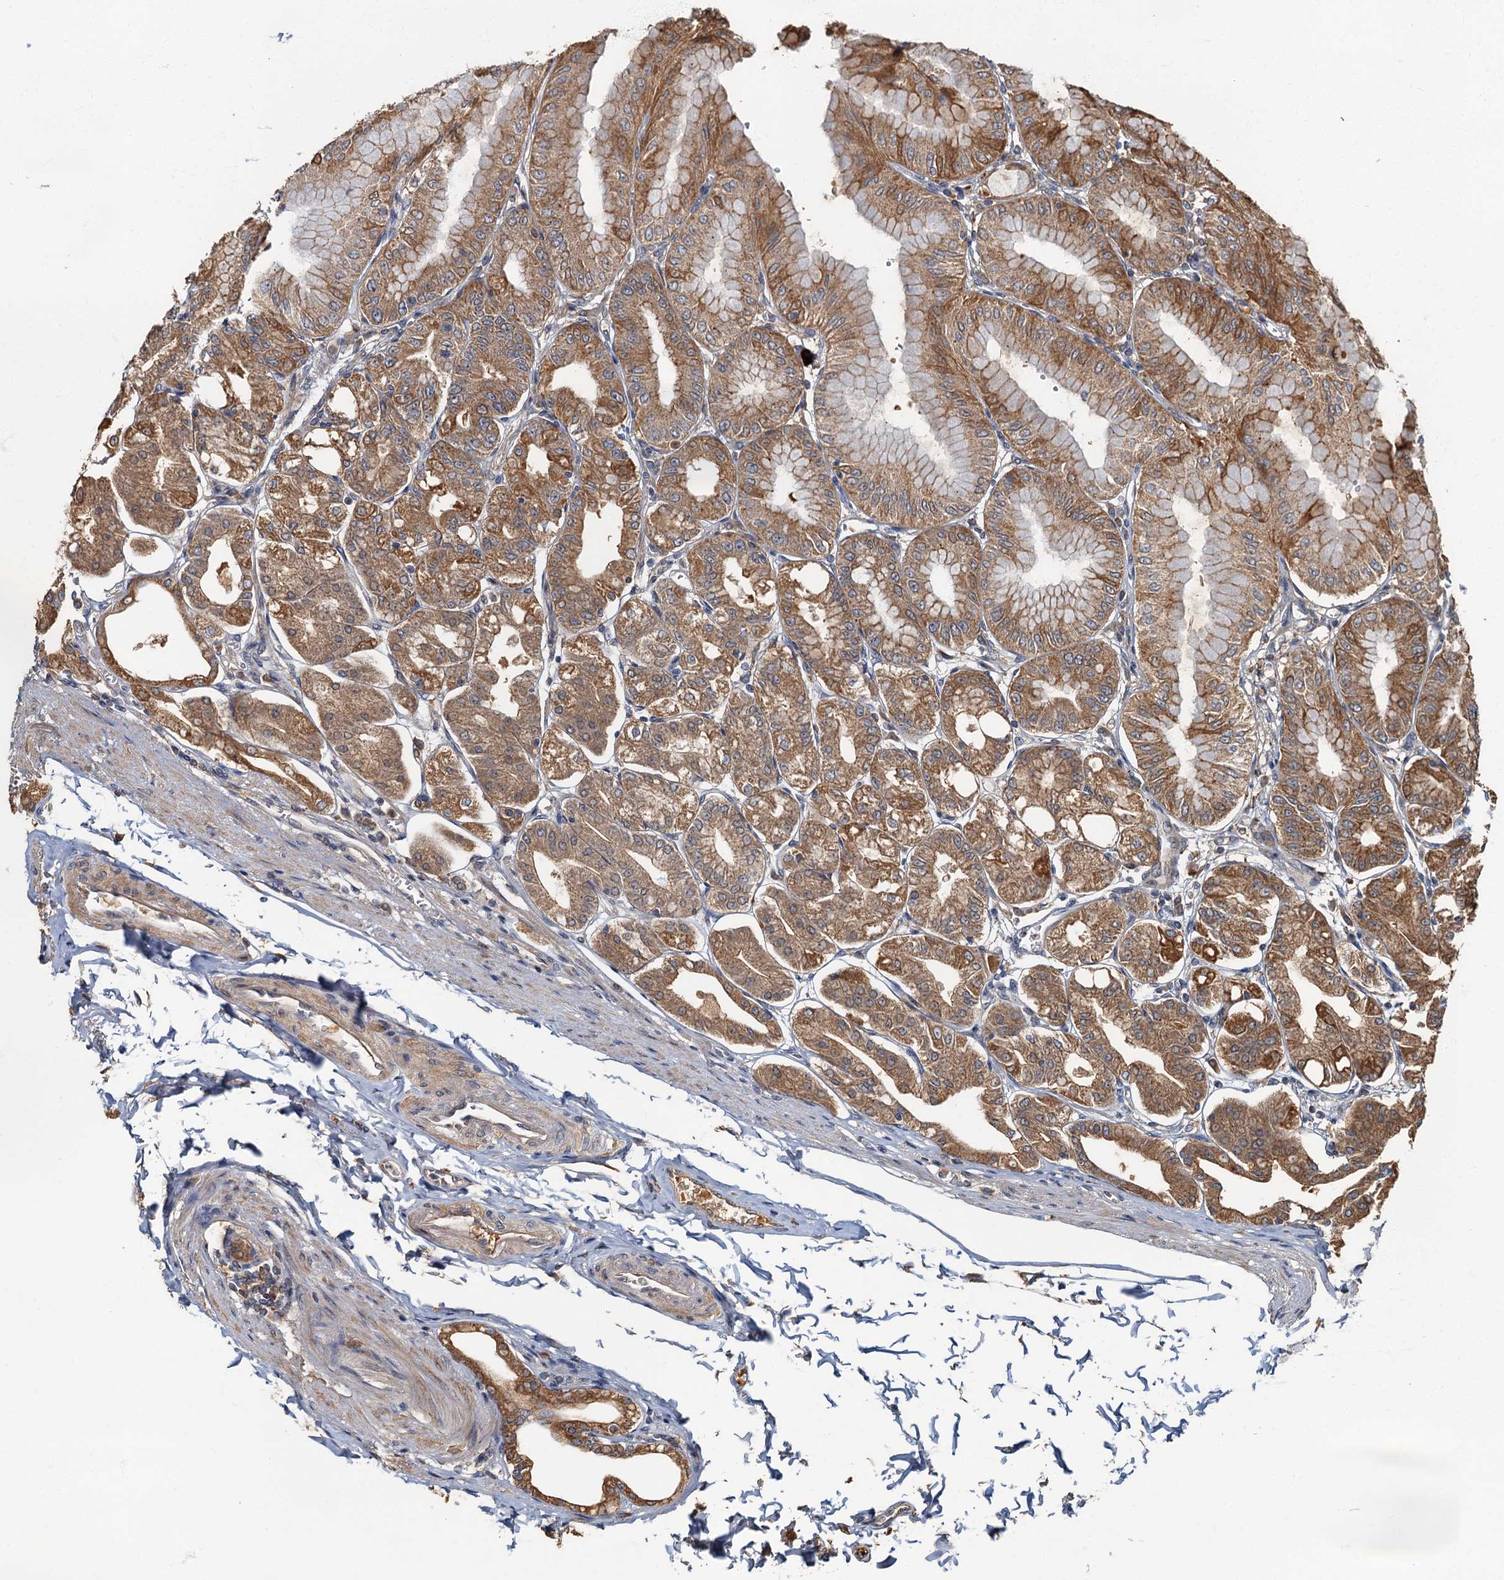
{"staining": {"intensity": "moderate", "quantity": ">75%", "location": "cytoplasmic/membranous,nuclear"}, "tissue": "stomach", "cell_type": "Glandular cells", "image_type": "normal", "snomed": [{"axis": "morphology", "description": "Normal tissue, NOS"}, {"axis": "topography", "description": "Stomach, lower"}], "caption": "Protein expression analysis of benign stomach demonstrates moderate cytoplasmic/membranous,nuclear staining in about >75% of glandular cells.", "gene": "WDCP", "patient": {"sex": "male", "age": 71}}